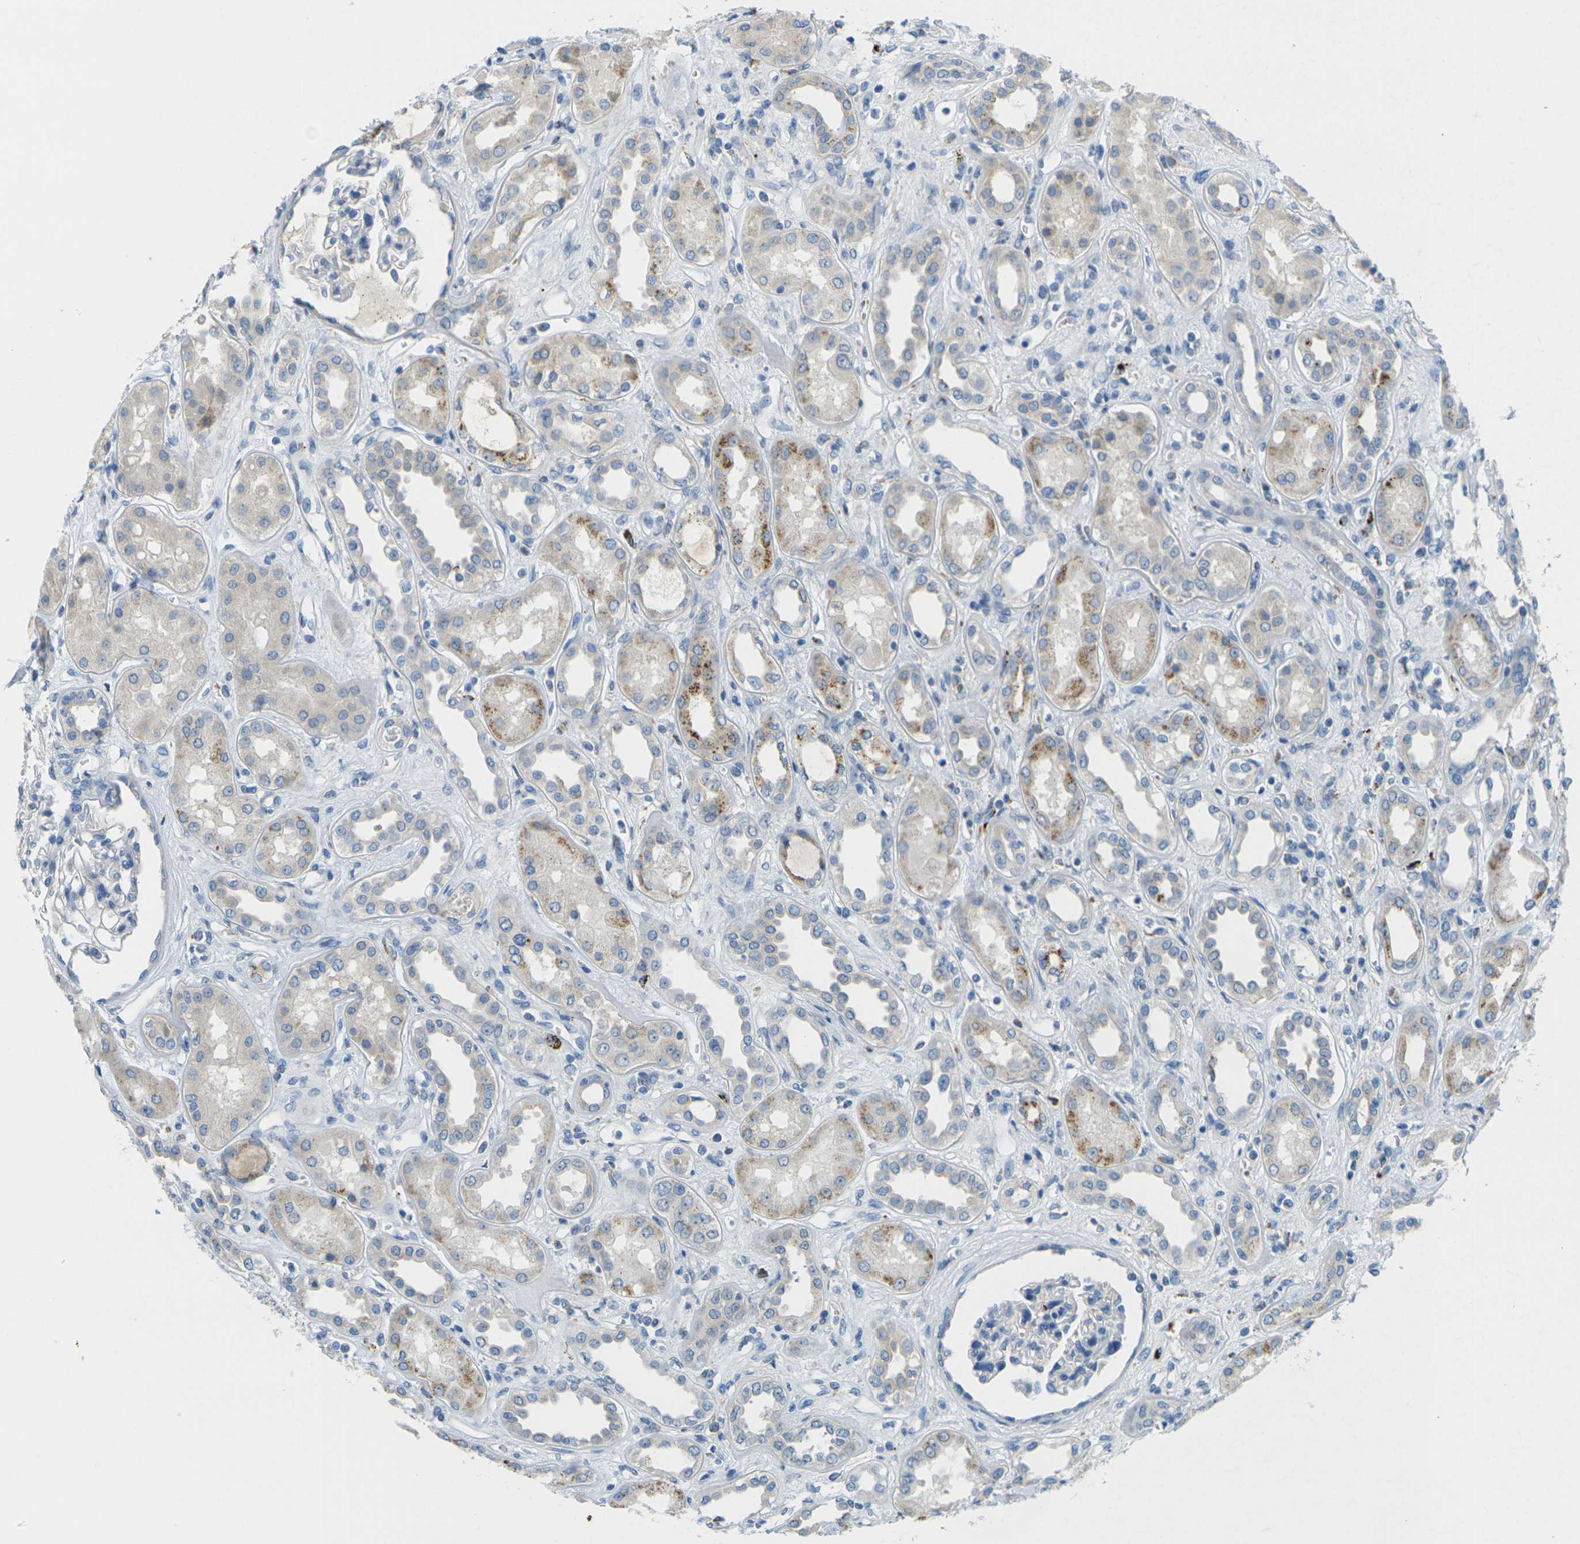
{"staining": {"intensity": "negative", "quantity": "none", "location": "none"}, "tissue": "kidney", "cell_type": "Cells in glomeruli", "image_type": "normal", "snomed": [{"axis": "morphology", "description": "Normal tissue, NOS"}, {"axis": "topography", "description": "Kidney"}], "caption": "Micrograph shows no protein expression in cells in glomeruli of unremarkable kidney. Brightfield microscopy of IHC stained with DAB (3,3'-diaminobenzidine) (brown) and hematoxylin (blue), captured at high magnification.", "gene": "CYP2C8", "patient": {"sex": "male", "age": 59}}